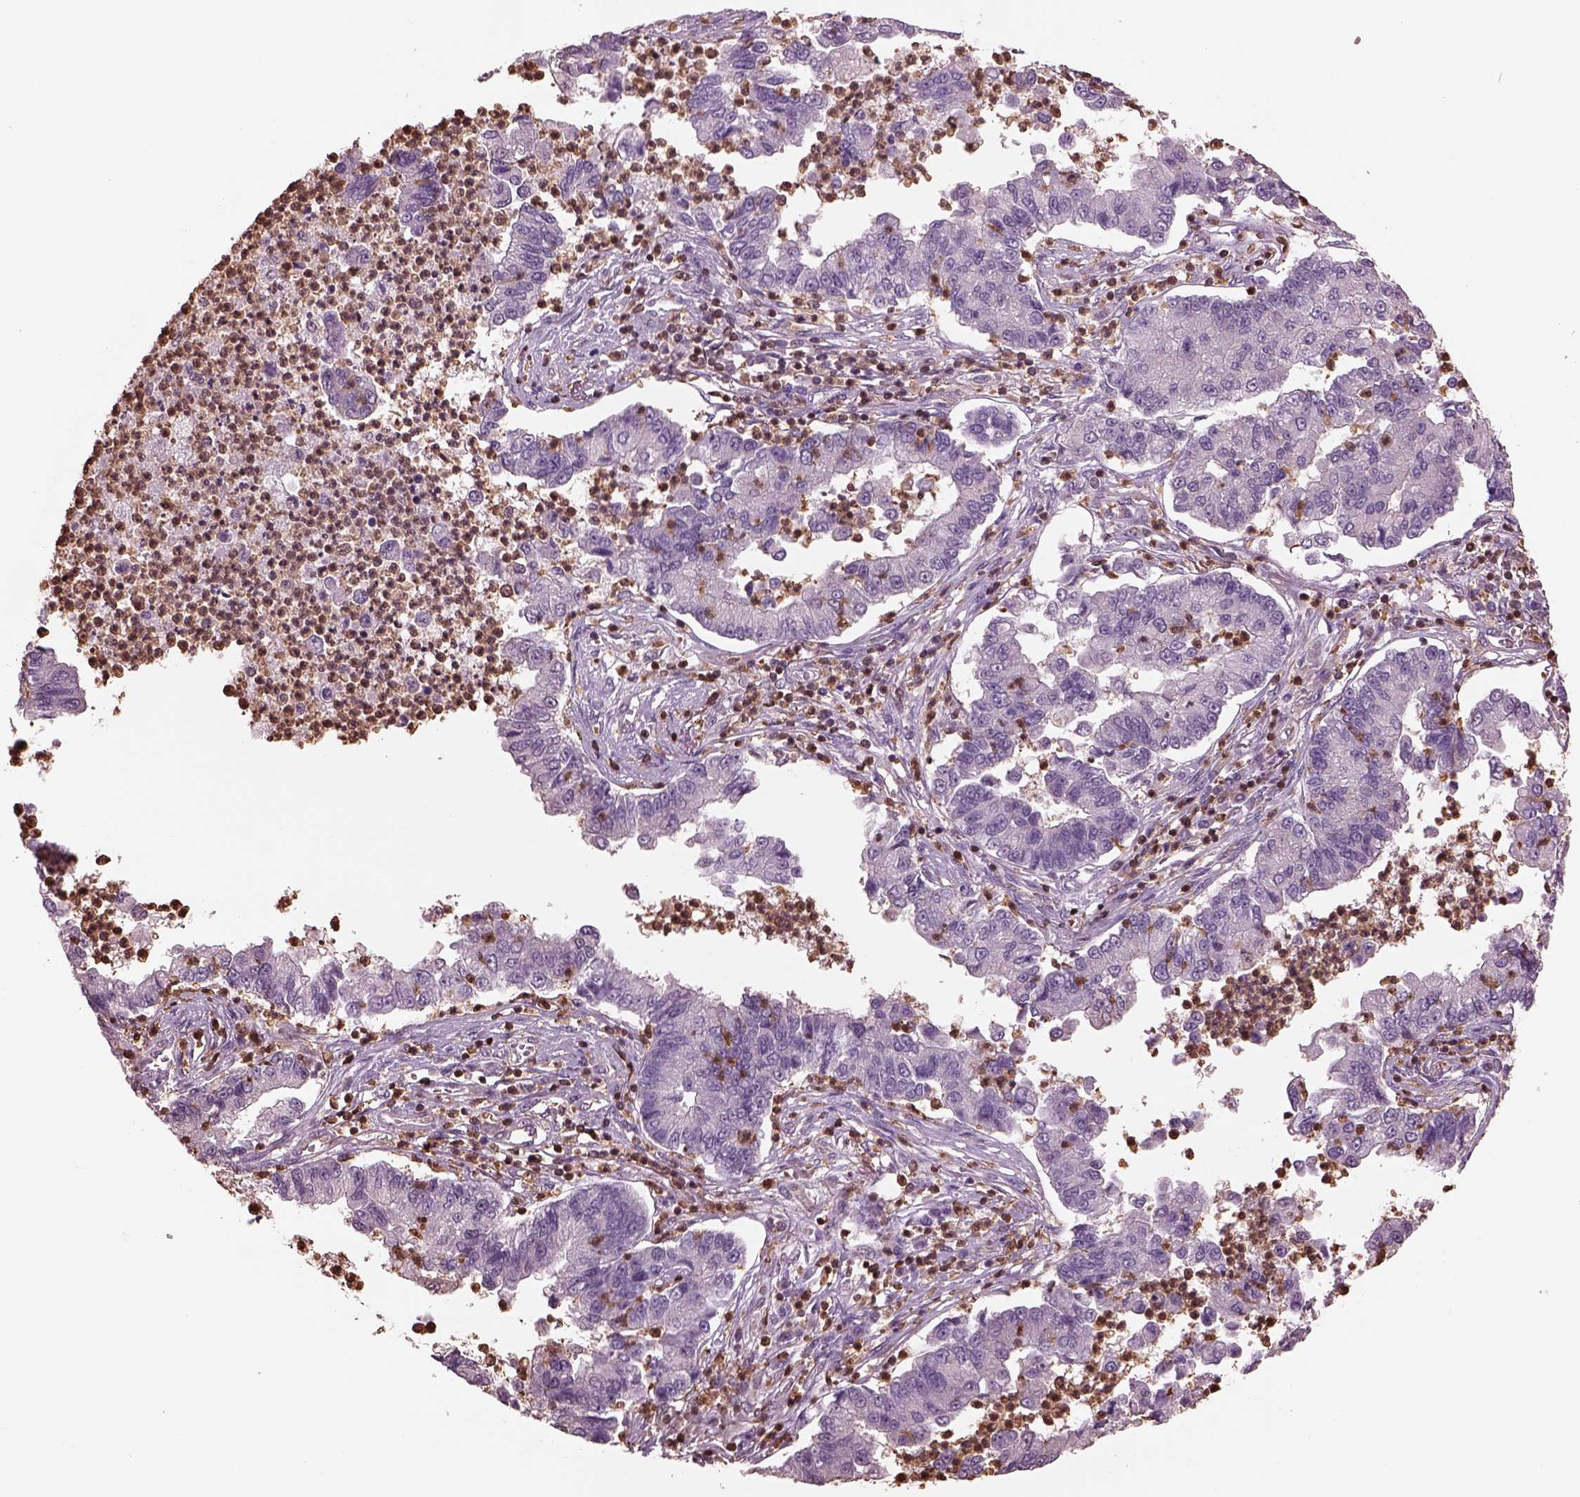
{"staining": {"intensity": "negative", "quantity": "none", "location": "none"}, "tissue": "lung cancer", "cell_type": "Tumor cells", "image_type": "cancer", "snomed": [{"axis": "morphology", "description": "Adenocarcinoma, NOS"}, {"axis": "topography", "description": "Lung"}], "caption": "There is no significant expression in tumor cells of lung cancer.", "gene": "IL31RA", "patient": {"sex": "female", "age": 57}}